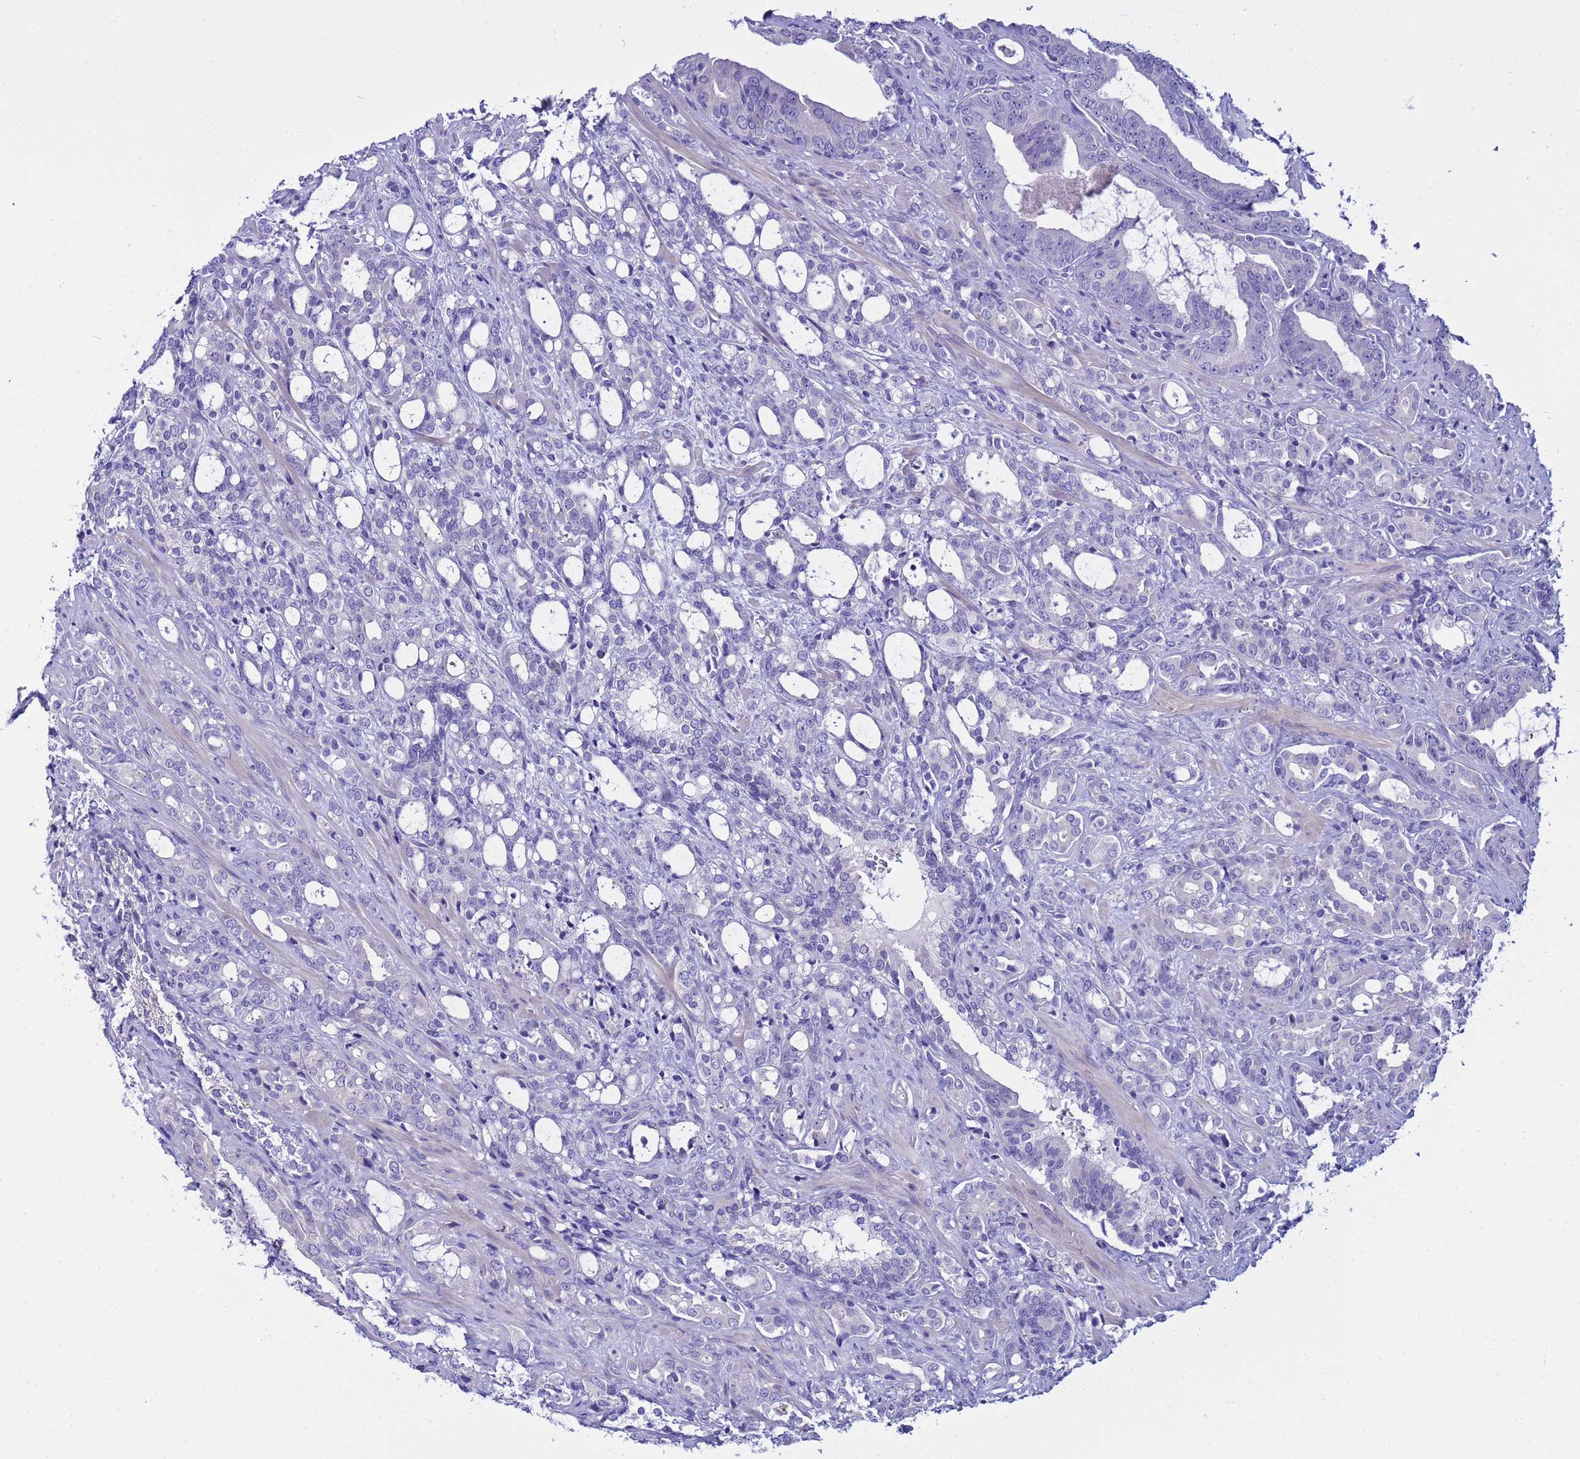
{"staining": {"intensity": "negative", "quantity": "none", "location": "none"}, "tissue": "prostate cancer", "cell_type": "Tumor cells", "image_type": "cancer", "snomed": [{"axis": "morphology", "description": "Adenocarcinoma, High grade"}, {"axis": "topography", "description": "Prostate"}], "caption": "The image exhibits no staining of tumor cells in prostate cancer. (DAB (3,3'-diaminobenzidine) immunohistochemistry (IHC) with hematoxylin counter stain).", "gene": "IGSF11", "patient": {"sex": "male", "age": 72}}